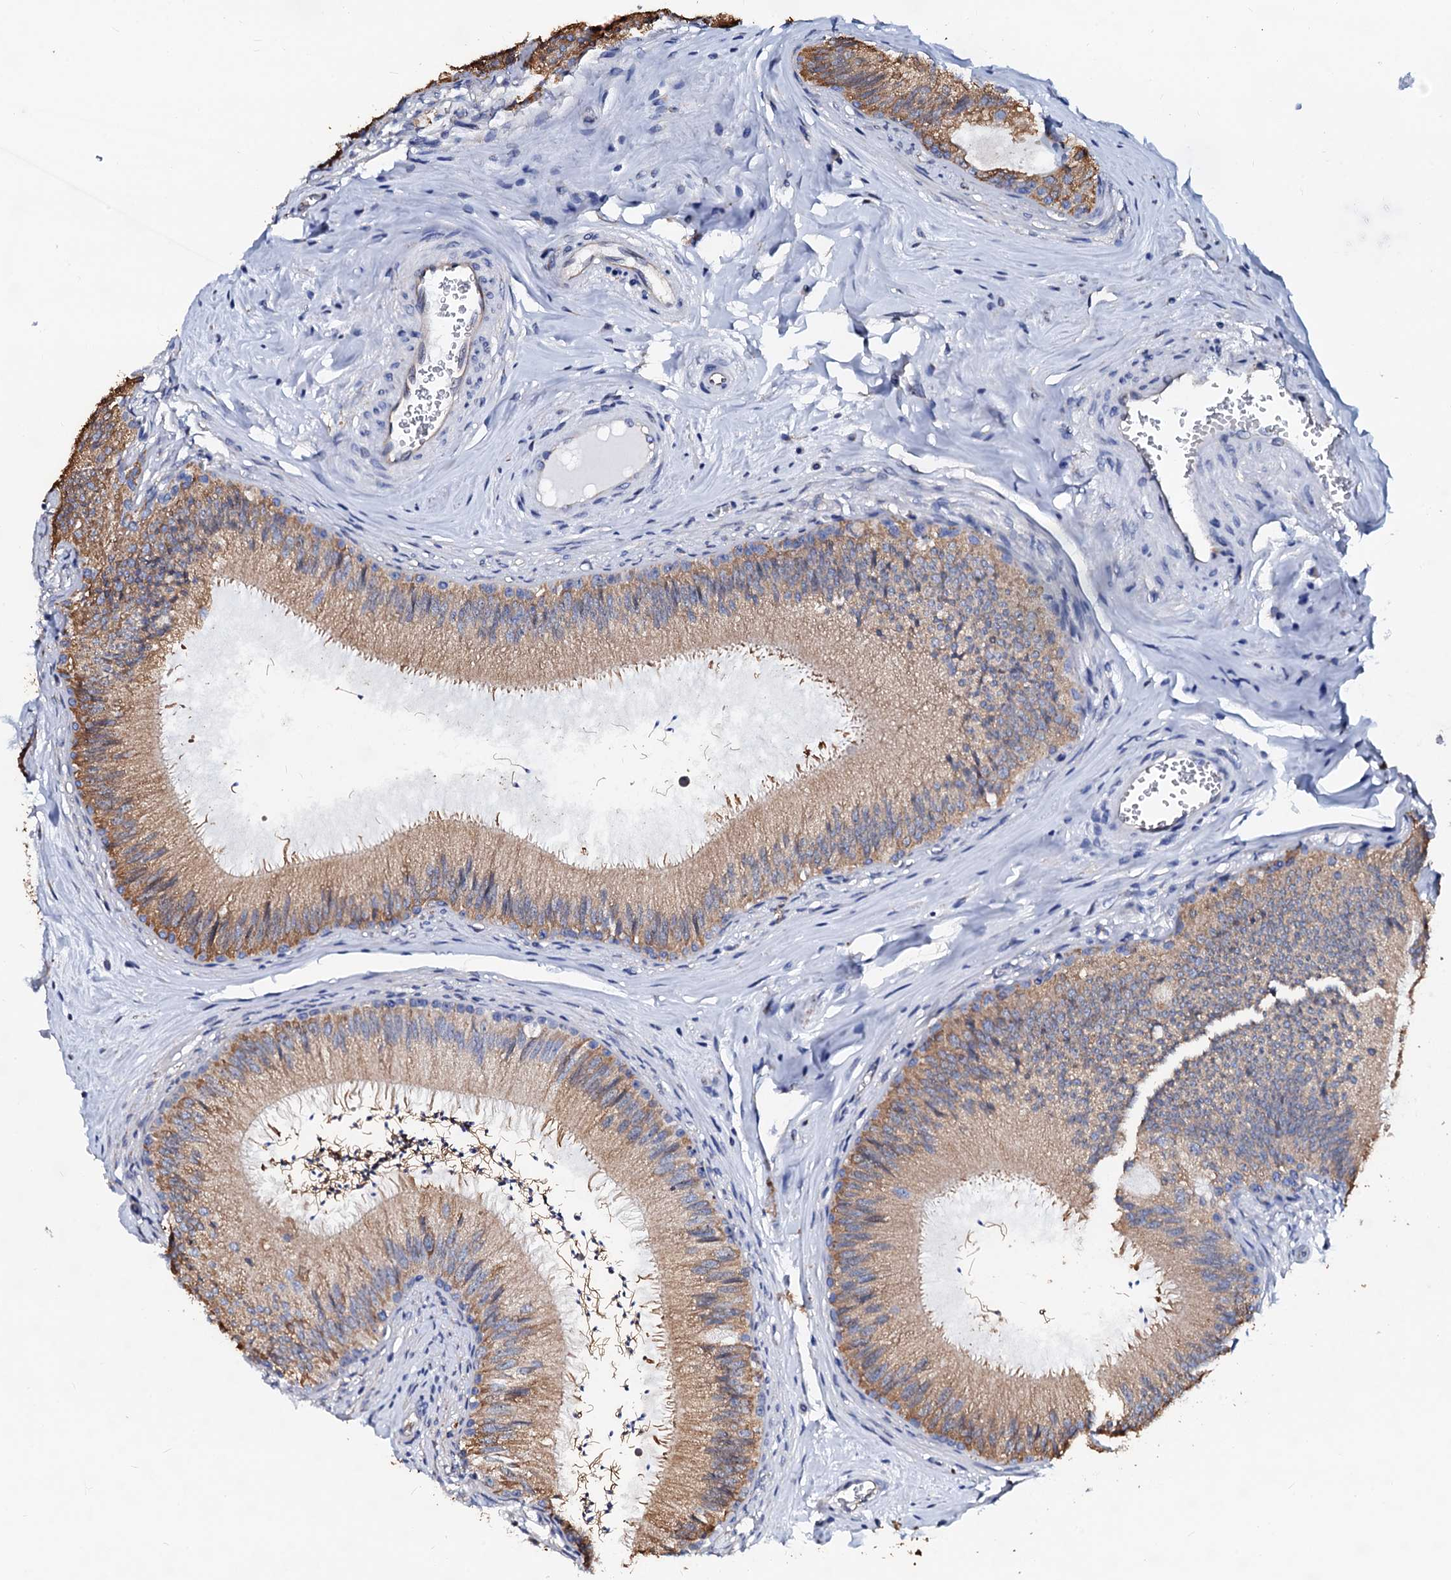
{"staining": {"intensity": "moderate", "quantity": "25%-75%", "location": "cytoplasmic/membranous"}, "tissue": "epididymis", "cell_type": "Glandular cells", "image_type": "normal", "snomed": [{"axis": "morphology", "description": "Normal tissue, NOS"}, {"axis": "topography", "description": "Epididymis"}], "caption": "Unremarkable epididymis reveals moderate cytoplasmic/membranous staining in about 25%-75% of glandular cells, visualized by immunohistochemistry. The staining was performed using DAB, with brown indicating positive protein expression. Nuclei are stained blue with hematoxylin.", "gene": "AKAP3", "patient": {"sex": "male", "age": 46}}